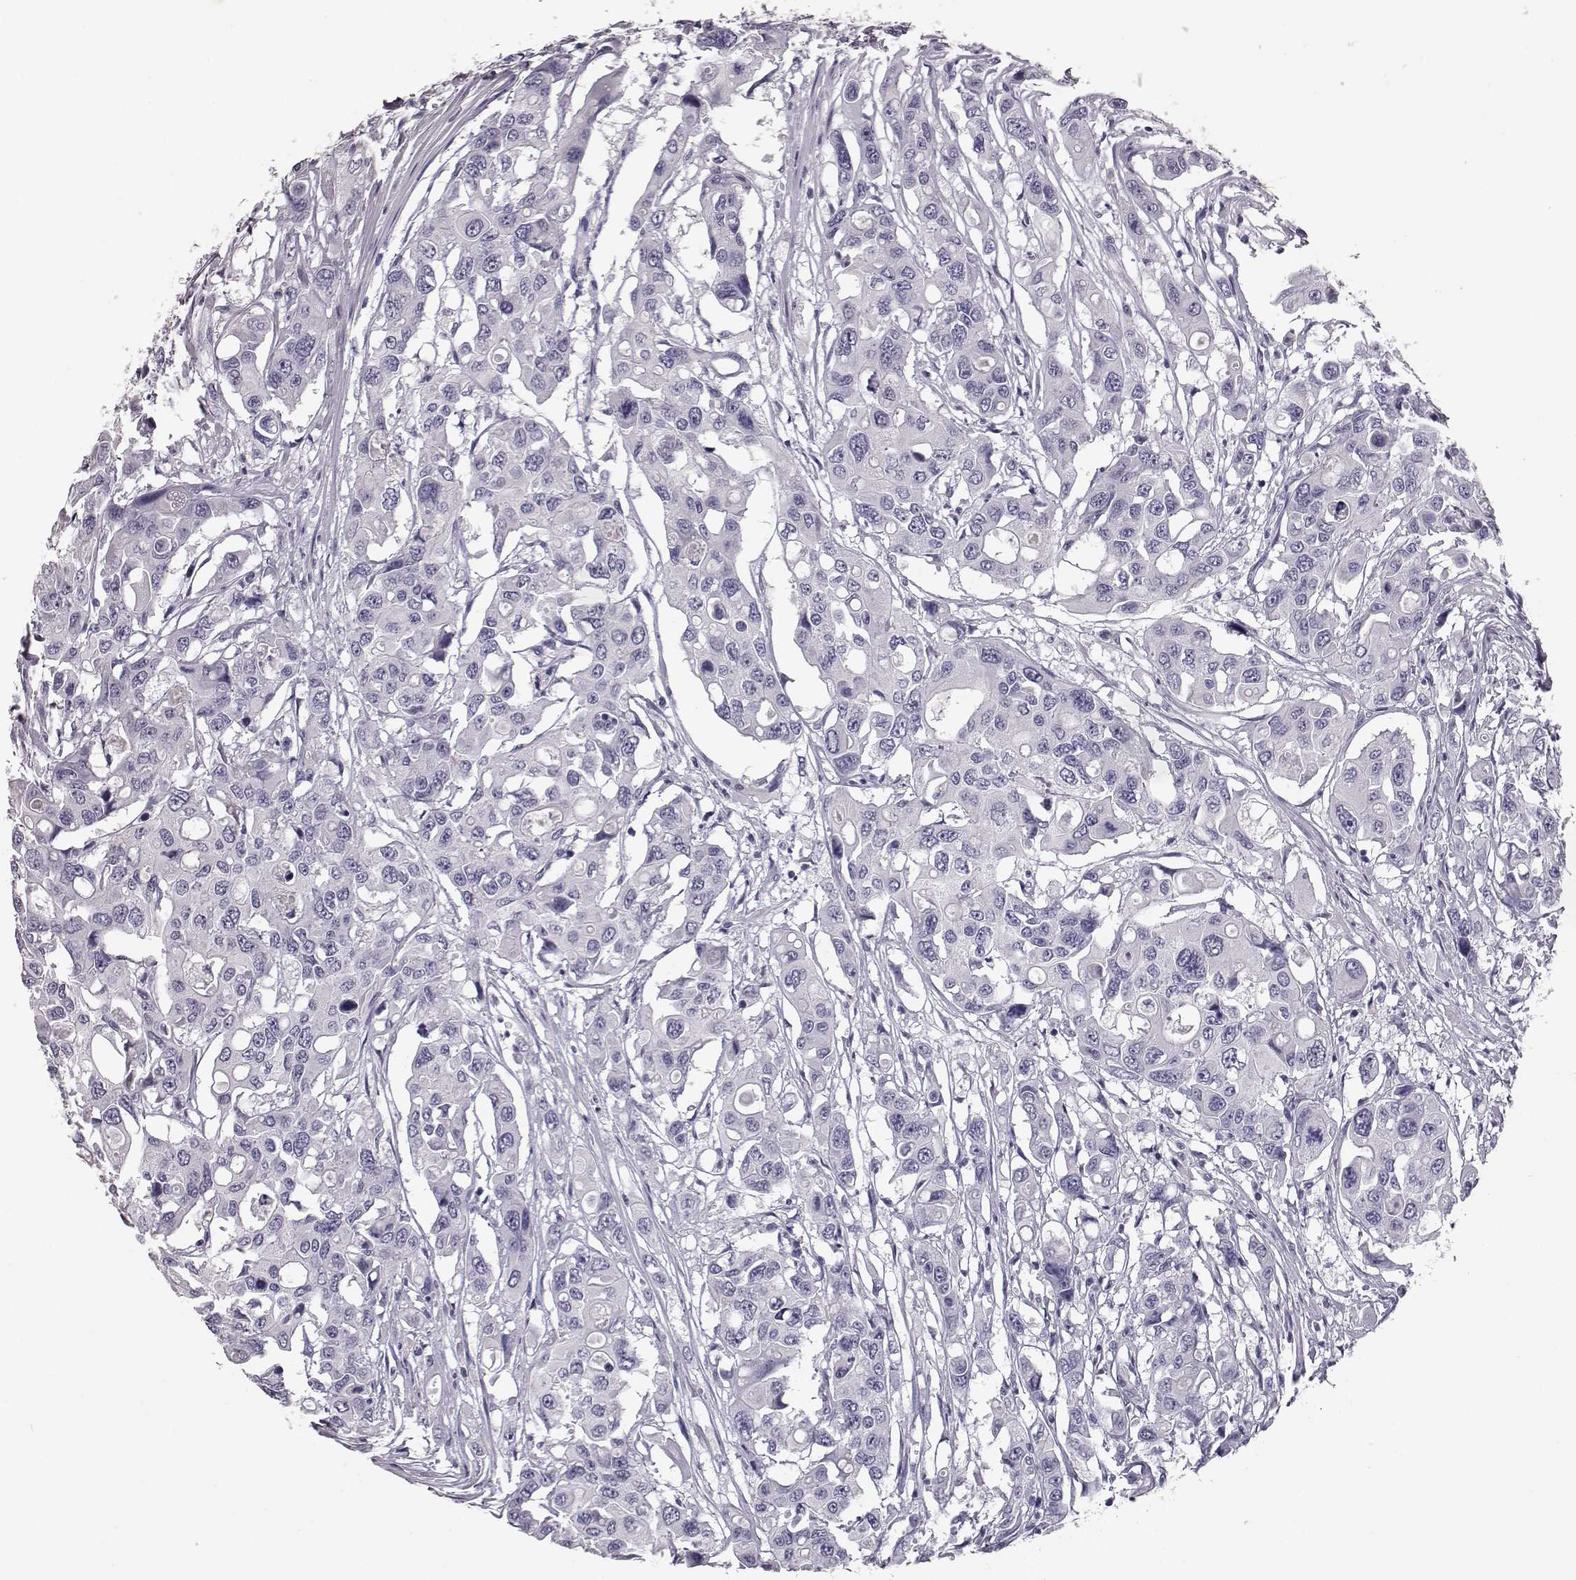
{"staining": {"intensity": "negative", "quantity": "none", "location": "none"}, "tissue": "colorectal cancer", "cell_type": "Tumor cells", "image_type": "cancer", "snomed": [{"axis": "morphology", "description": "Adenocarcinoma, NOS"}, {"axis": "topography", "description": "Colon"}], "caption": "IHC of adenocarcinoma (colorectal) demonstrates no expression in tumor cells. (Immunohistochemistry, brightfield microscopy, high magnification).", "gene": "CCL19", "patient": {"sex": "male", "age": 77}}